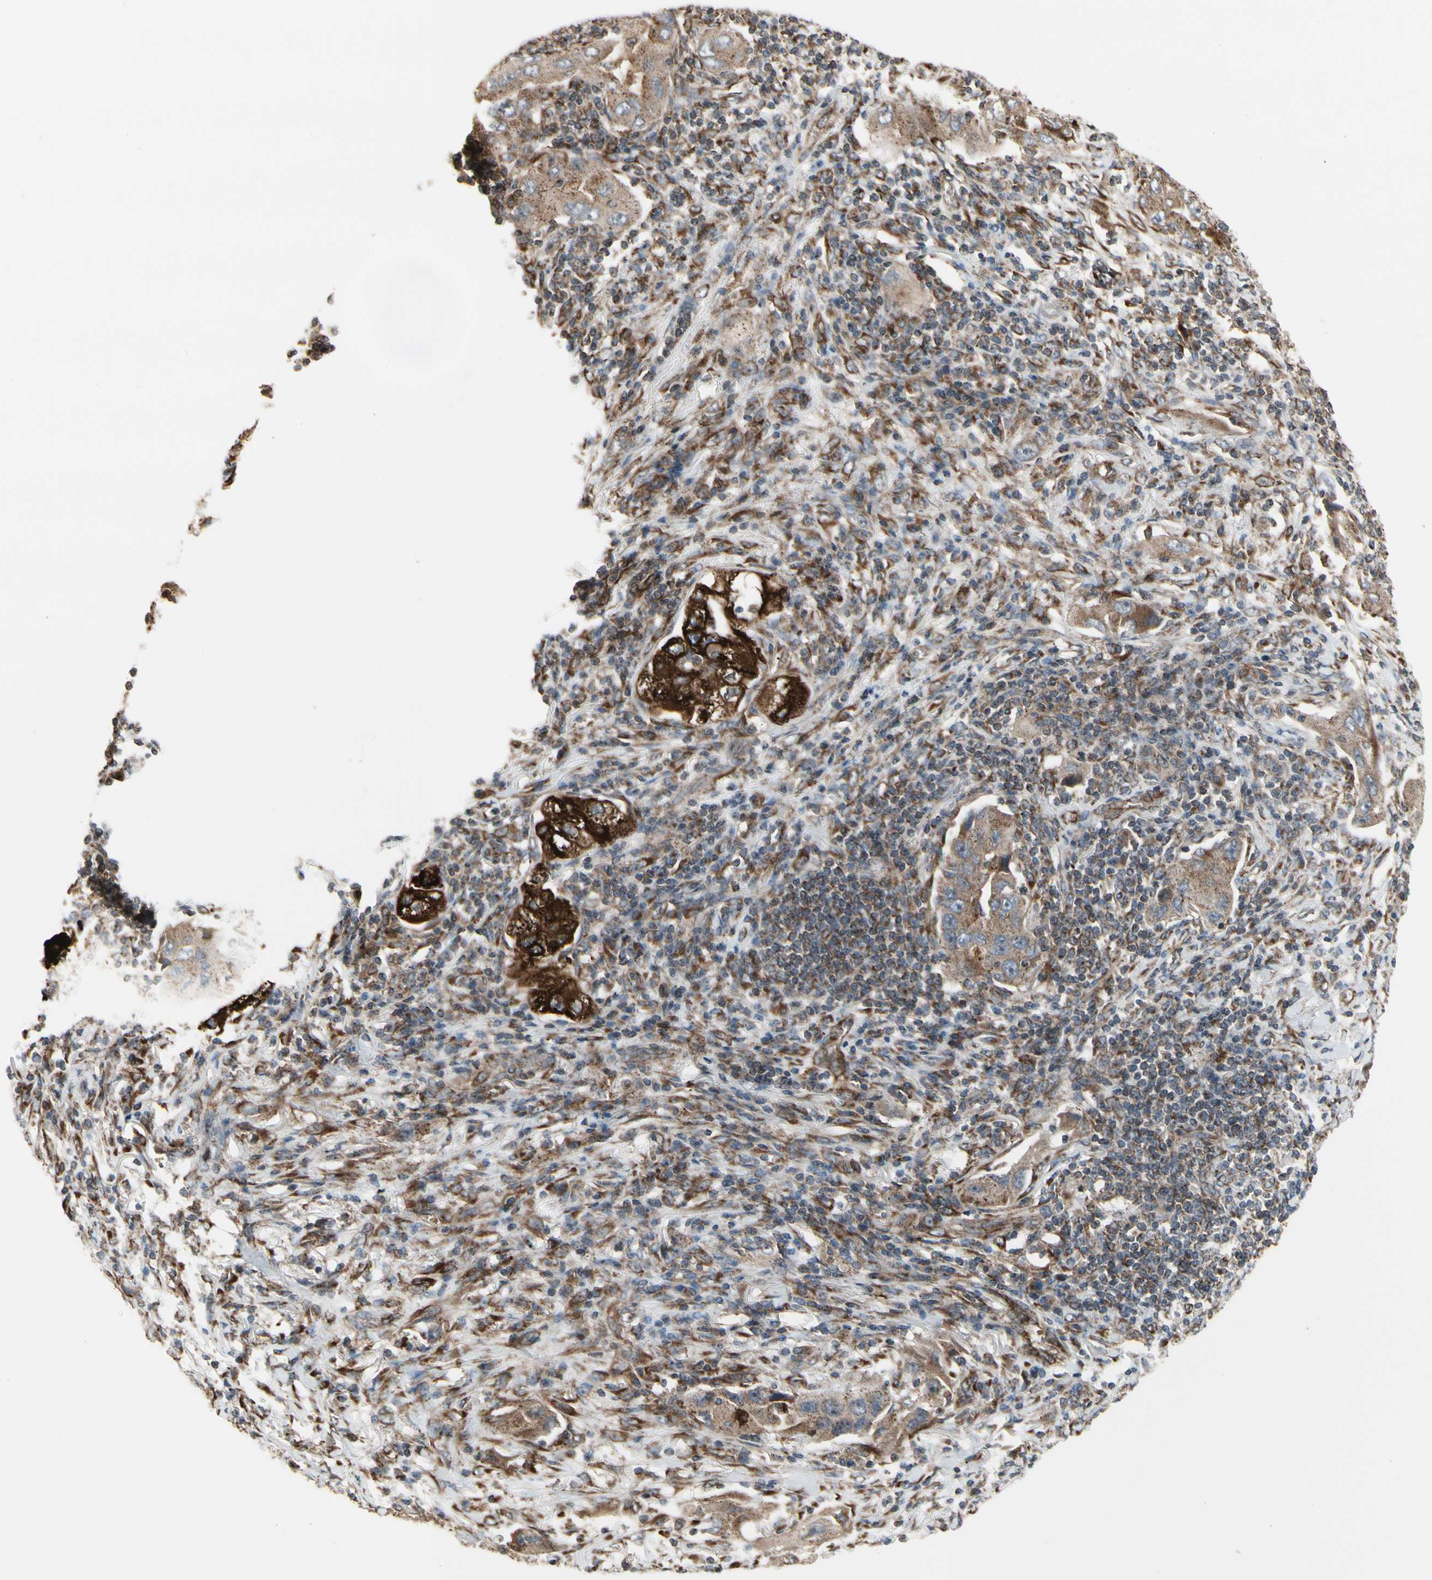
{"staining": {"intensity": "strong", "quantity": ">75%", "location": "cytoplasmic/membranous"}, "tissue": "lung cancer", "cell_type": "Tumor cells", "image_type": "cancer", "snomed": [{"axis": "morphology", "description": "Adenocarcinoma, NOS"}, {"axis": "topography", "description": "Lung"}], "caption": "Lung cancer tissue displays strong cytoplasmic/membranous positivity in approximately >75% of tumor cells, visualized by immunohistochemistry. Nuclei are stained in blue.", "gene": "SLC39A9", "patient": {"sex": "female", "age": 65}}